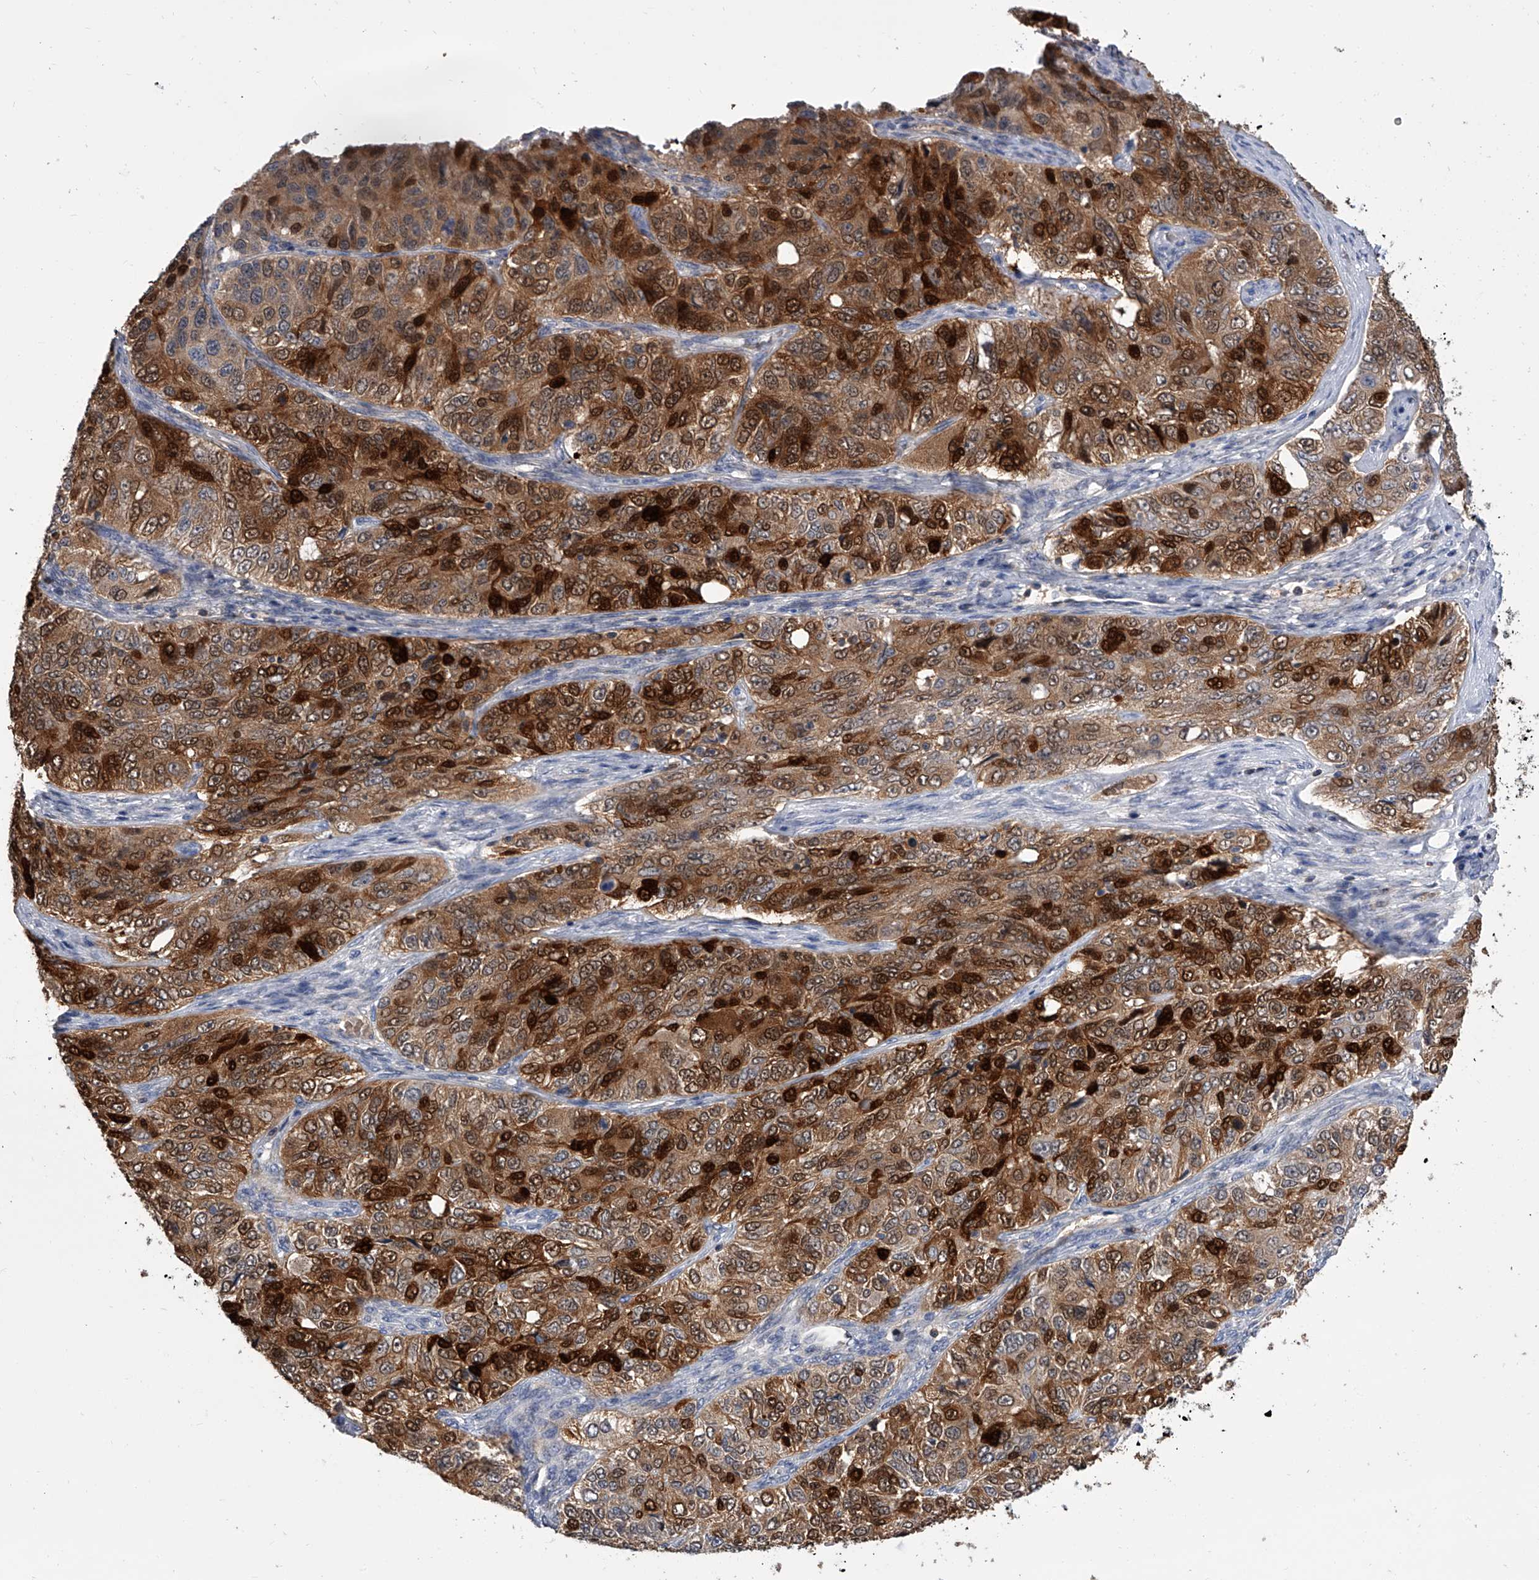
{"staining": {"intensity": "strong", "quantity": "25%-75%", "location": "cytoplasmic/membranous,nuclear"}, "tissue": "ovarian cancer", "cell_type": "Tumor cells", "image_type": "cancer", "snomed": [{"axis": "morphology", "description": "Carcinoma, endometroid"}, {"axis": "topography", "description": "Ovary"}], "caption": "Ovarian cancer tissue exhibits strong cytoplasmic/membranous and nuclear positivity in approximately 25%-75% of tumor cells, visualized by immunohistochemistry. (DAB (3,3'-diaminobenzidine) = brown stain, brightfield microscopy at high magnification).", "gene": "SERPINB9", "patient": {"sex": "female", "age": 51}}